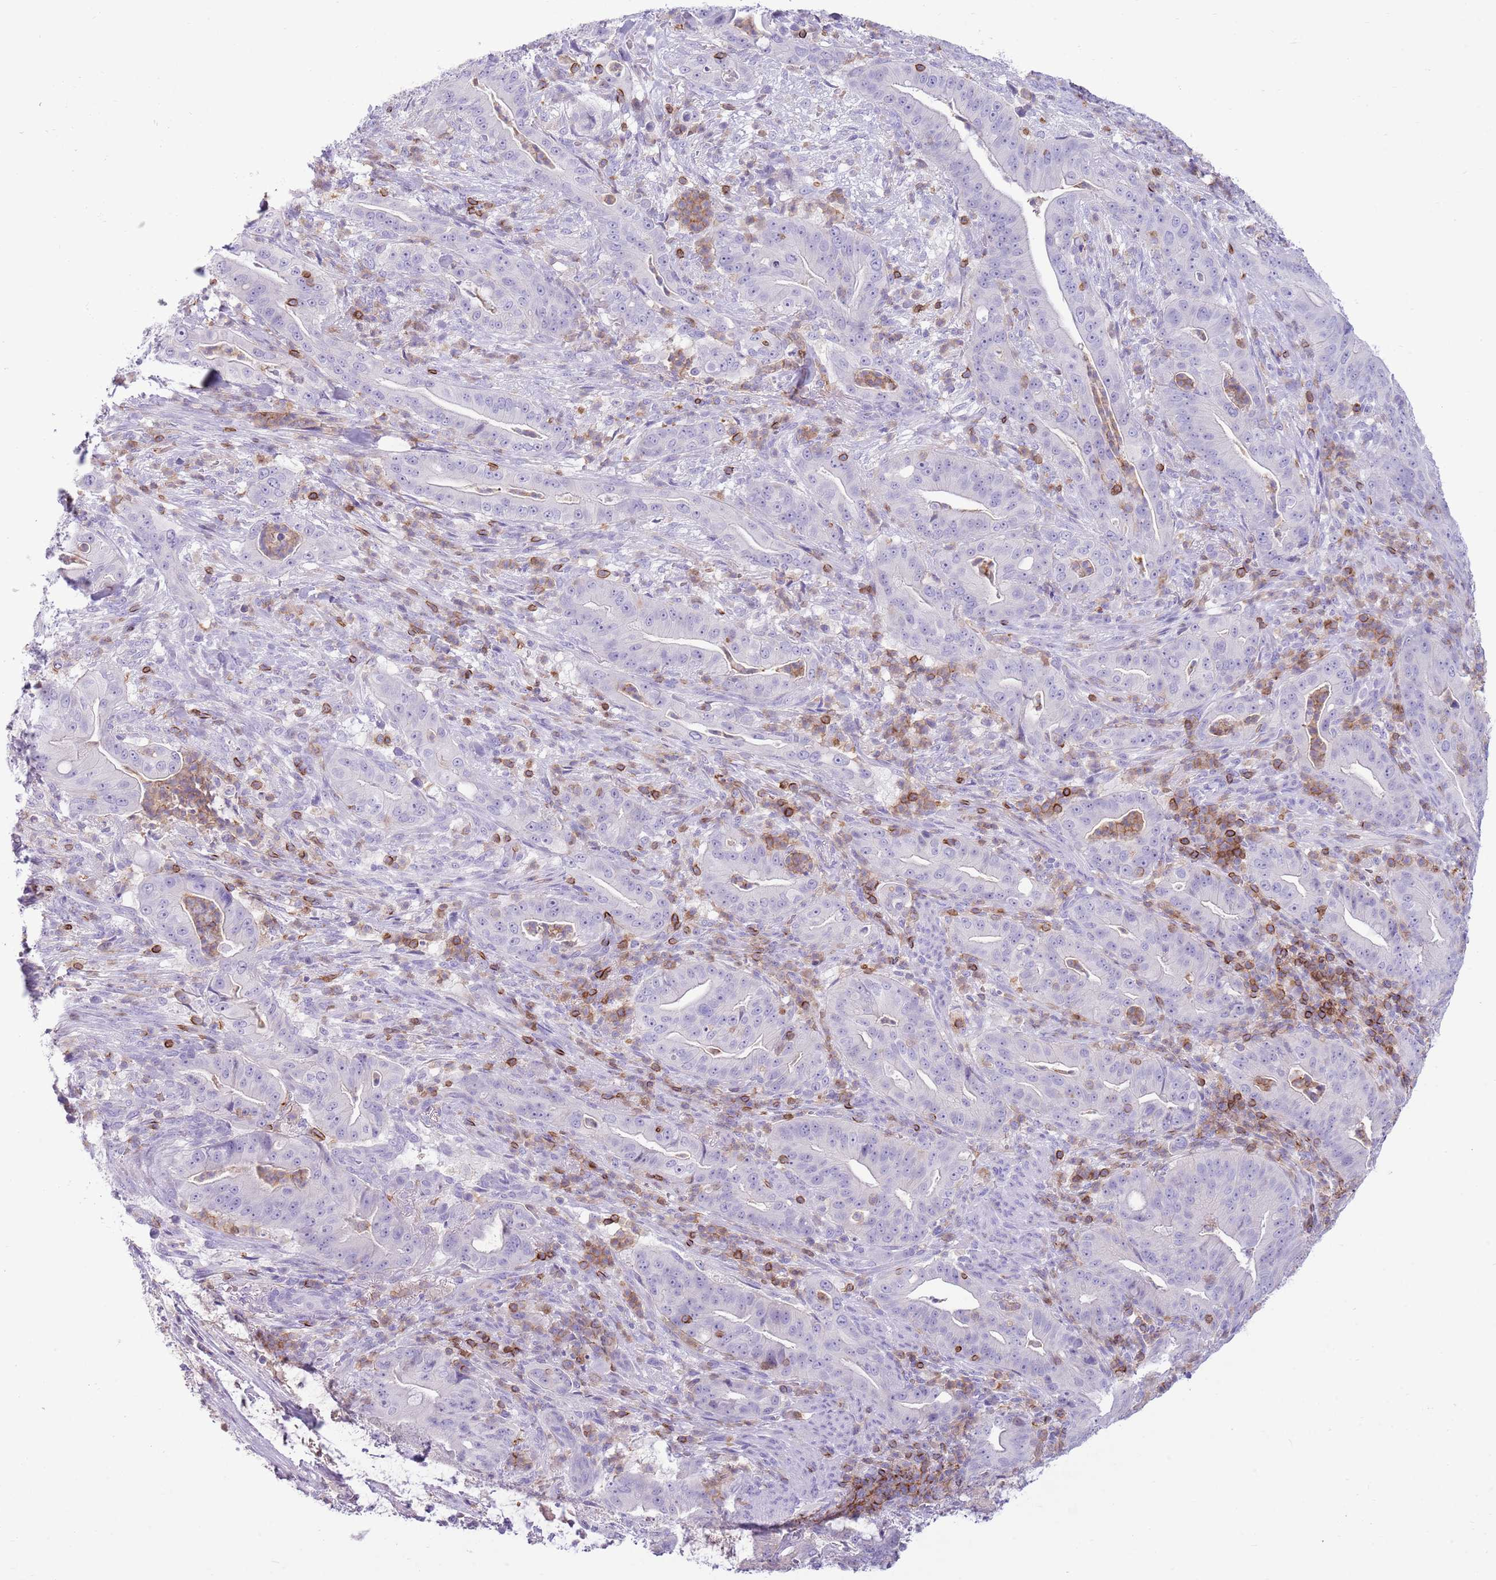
{"staining": {"intensity": "negative", "quantity": "none", "location": "none"}, "tissue": "pancreatic cancer", "cell_type": "Tumor cells", "image_type": "cancer", "snomed": [{"axis": "morphology", "description": "Adenocarcinoma, NOS"}, {"axis": "topography", "description": "Pancreas"}], "caption": "Human adenocarcinoma (pancreatic) stained for a protein using immunohistochemistry (IHC) demonstrates no staining in tumor cells.", "gene": "OR4Q3", "patient": {"sex": "male", "age": 71}}